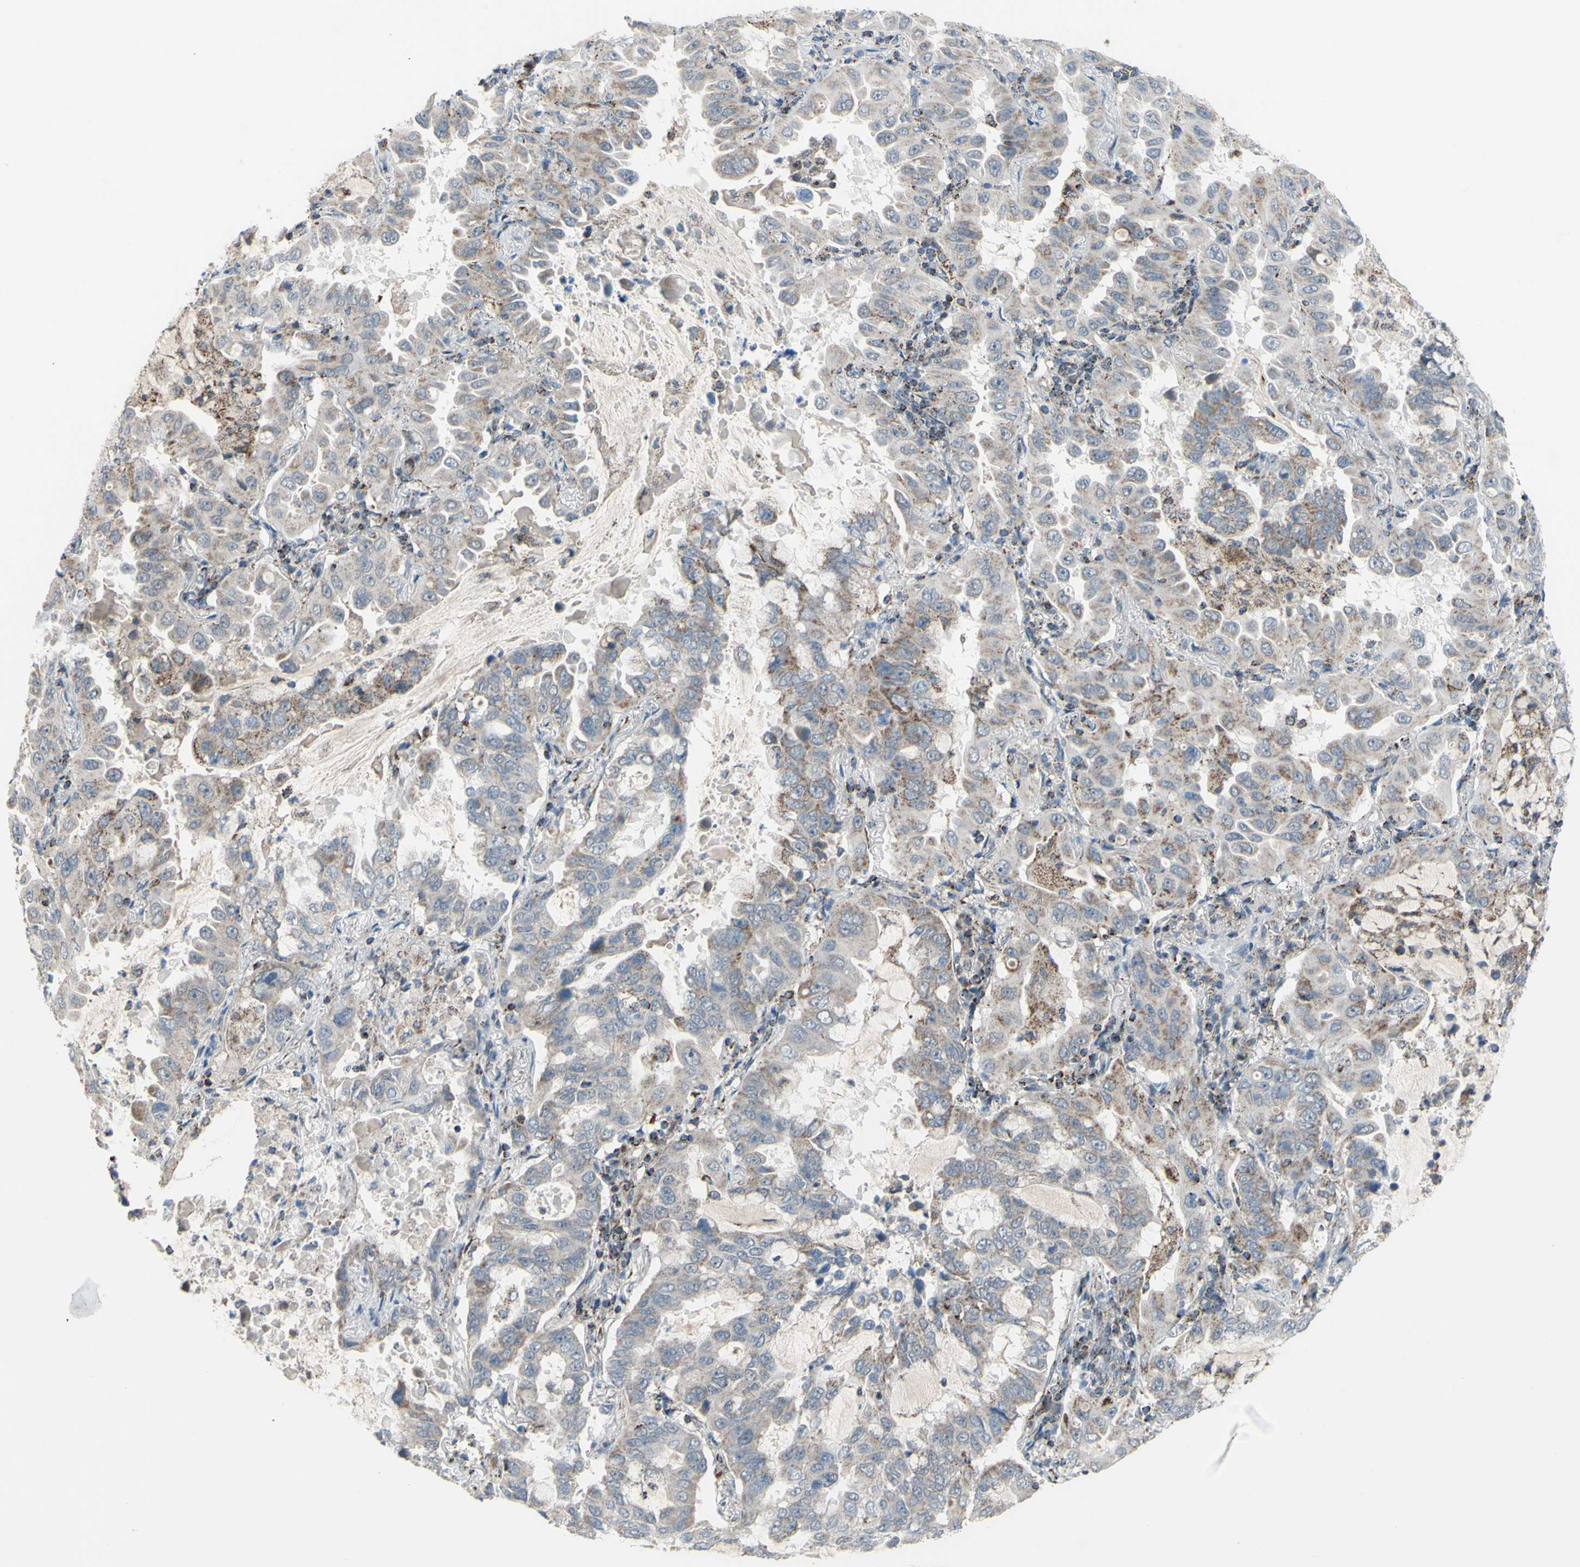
{"staining": {"intensity": "weak", "quantity": "<25%", "location": "cytoplasmic/membranous"}, "tissue": "lung cancer", "cell_type": "Tumor cells", "image_type": "cancer", "snomed": [{"axis": "morphology", "description": "Adenocarcinoma, NOS"}, {"axis": "topography", "description": "Lung"}], "caption": "There is no significant staining in tumor cells of lung cancer (adenocarcinoma).", "gene": "GLT8D1", "patient": {"sex": "male", "age": 64}}